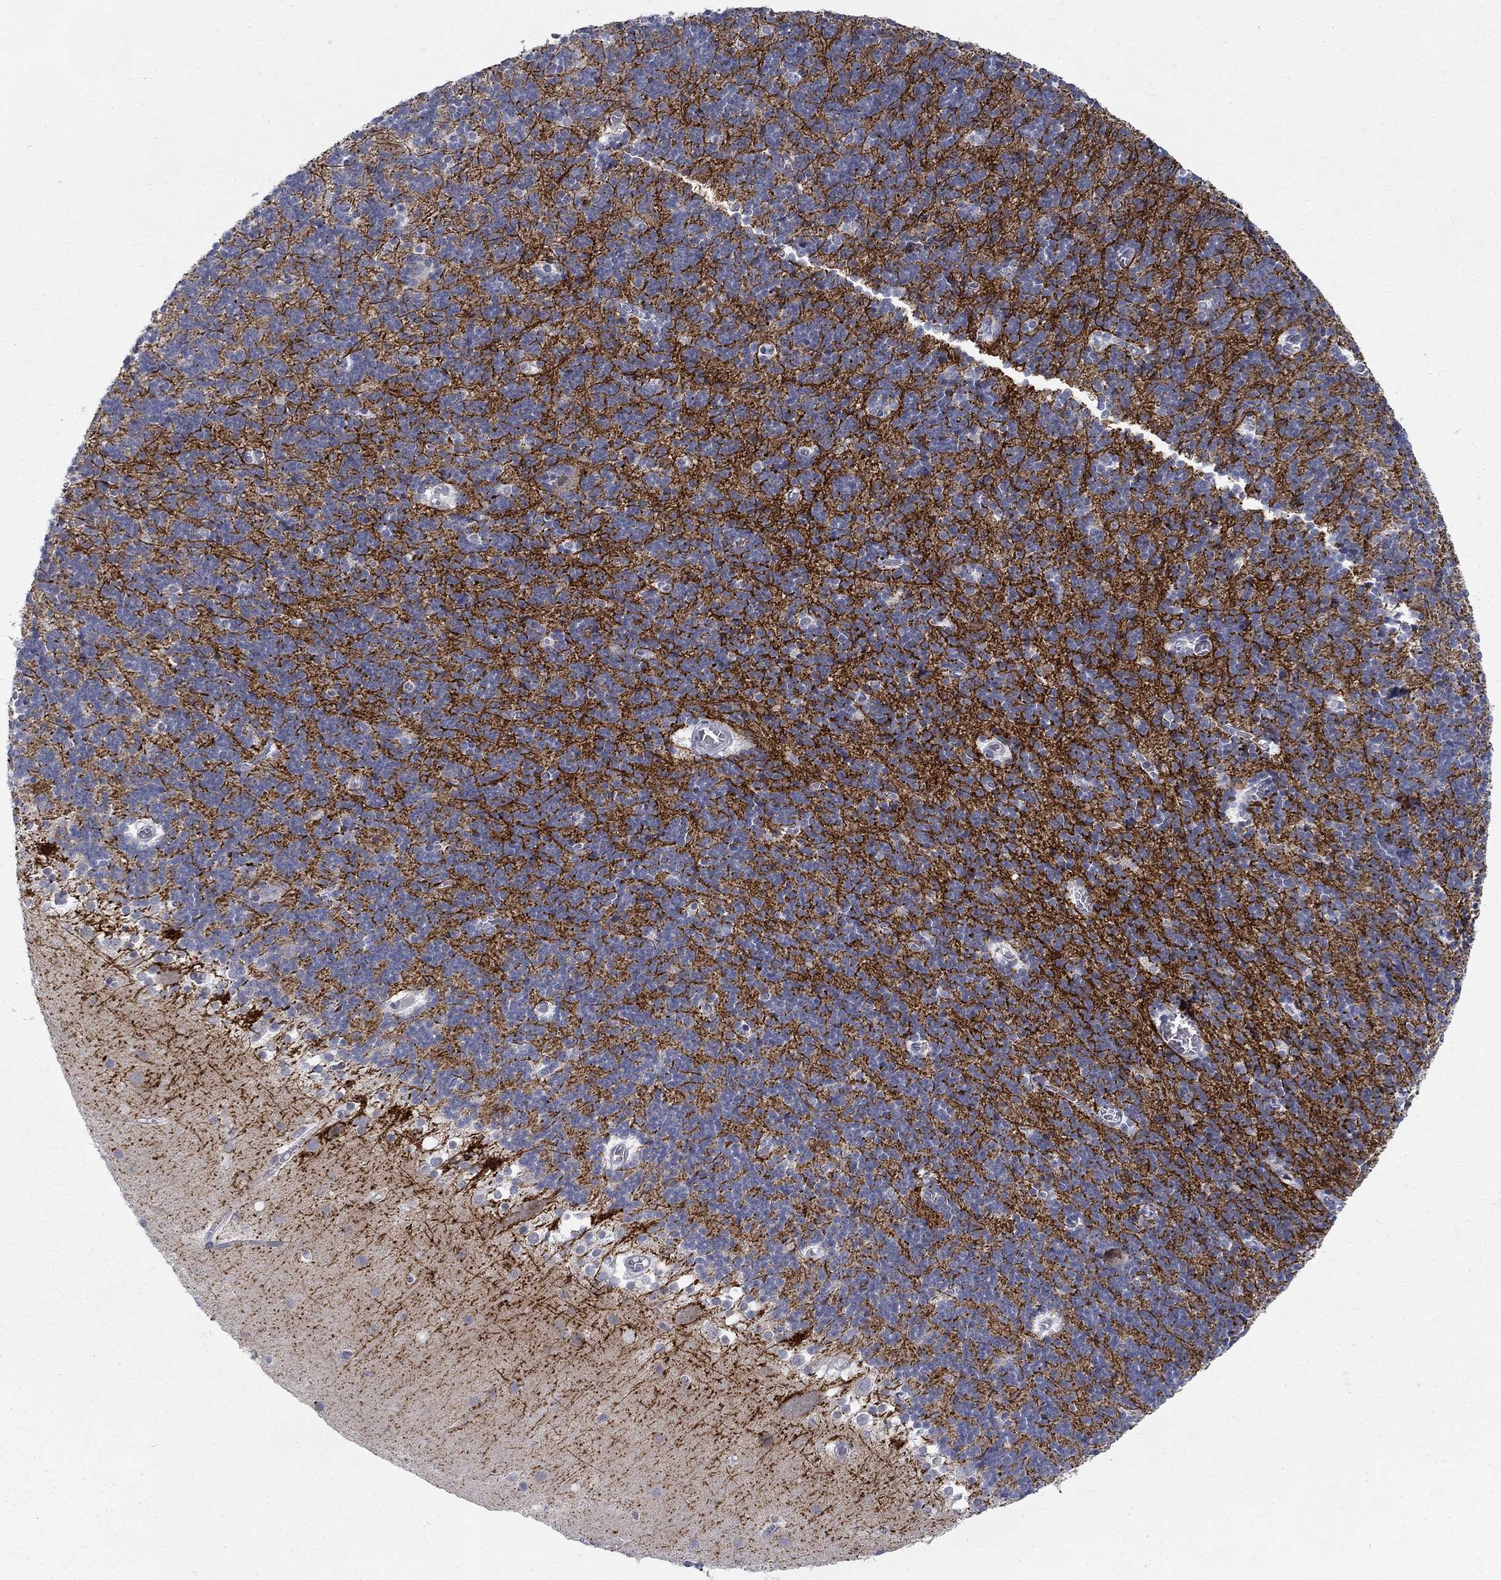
{"staining": {"intensity": "negative", "quantity": "none", "location": "none"}, "tissue": "cerebellum", "cell_type": "Cells in granular layer", "image_type": "normal", "snomed": [{"axis": "morphology", "description": "Normal tissue, NOS"}, {"axis": "topography", "description": "Cerebellum"}], "caption": "IHC of normal human cerebellum reveals no positivity in cells in granular layer.", "gene": "ATP1A3", "patient": {"sex": "male", "age": 70}}